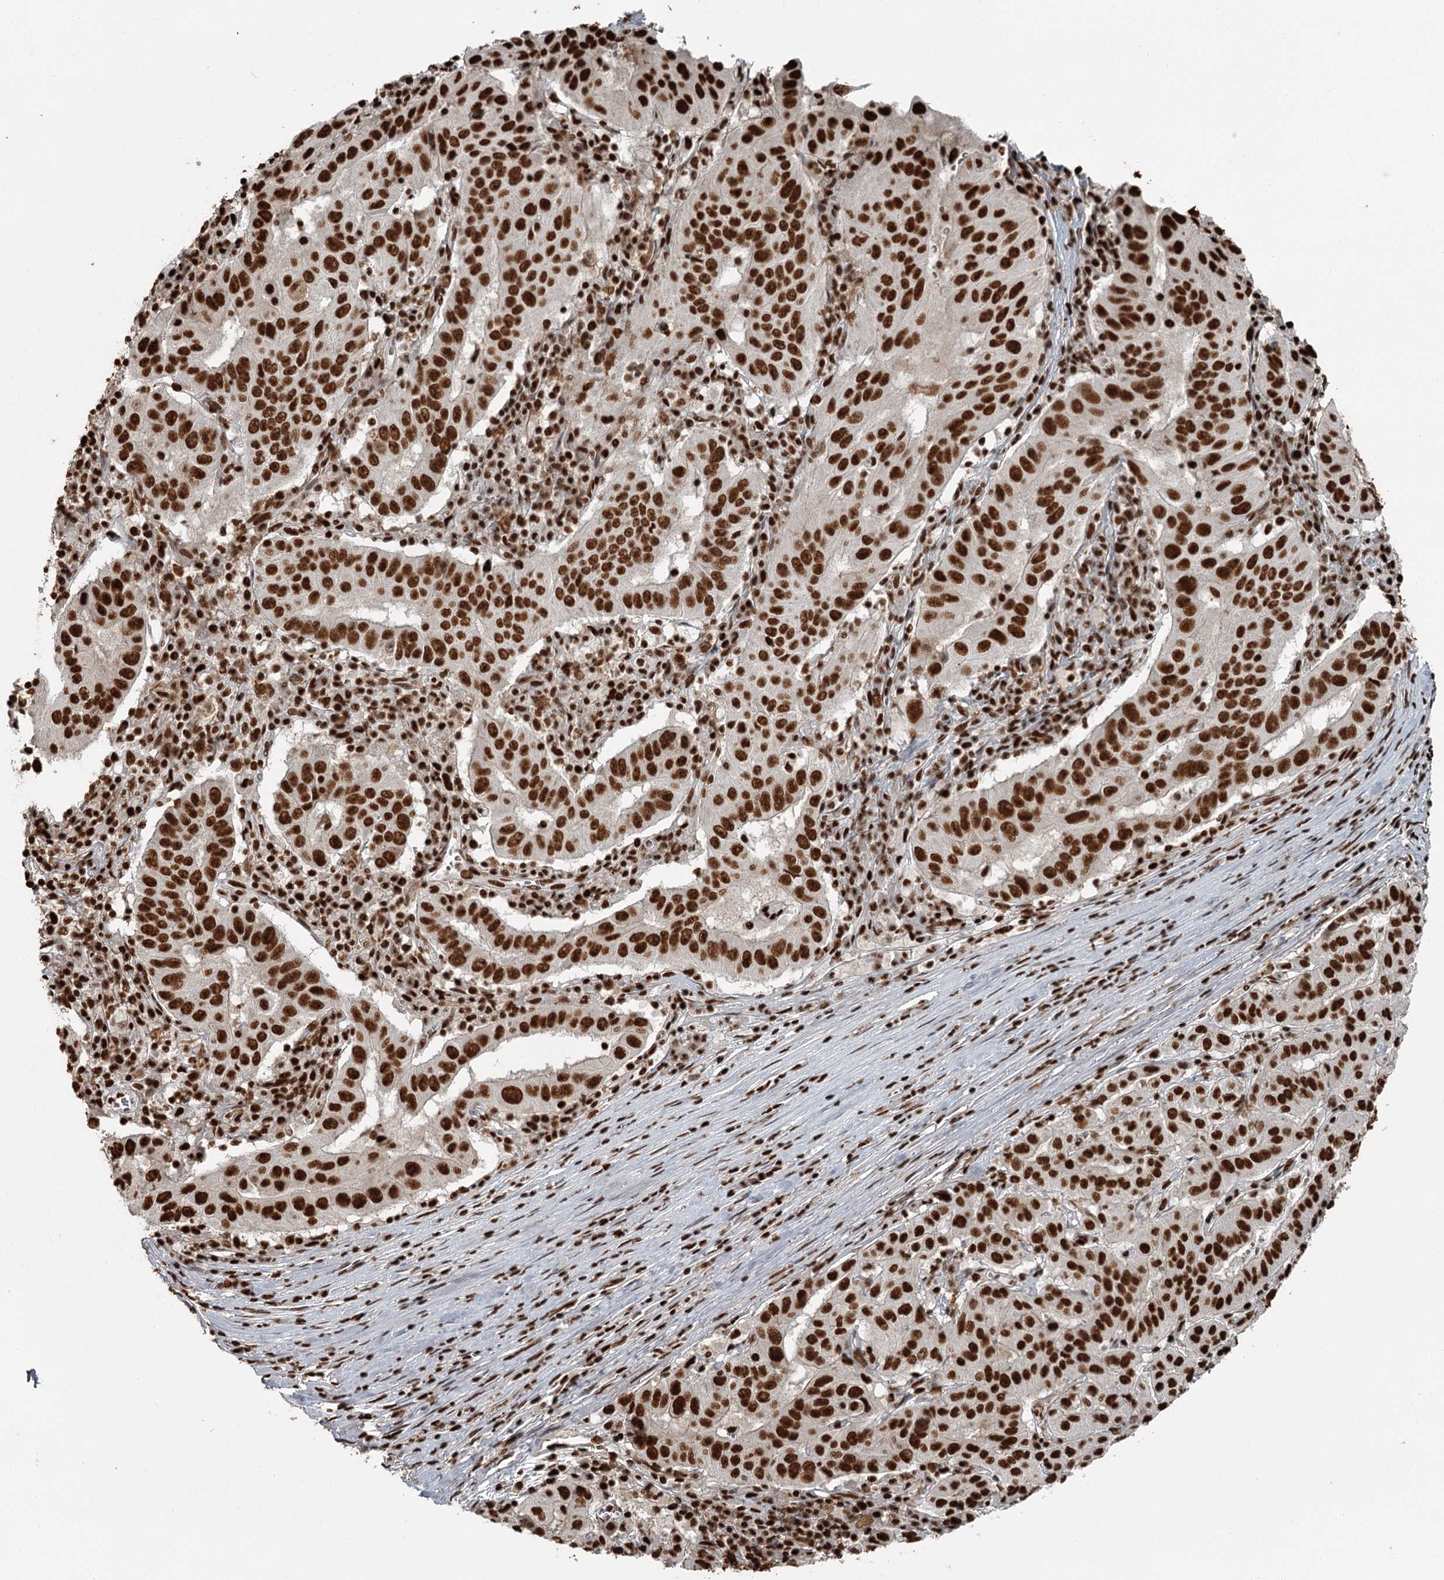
{"staining": {"intensity": "strong", "quantity": ">75%", "location": "nuclear"}, "tissue": "pancreatic cancer", "cell_type": "Tumor cells", "image_type": "cancer", "snomed": [{"axis": "morphology", "description": "Adenocarcinoma, NOS"}, {"axis": "topography", "description": "Pancreas"}], "caption": "Pancreatic cancer (adenocarcinoma) was stained to show a protein in brown. There is high levels of strong nuclear positivity in about >75% of tumor cells.", "gene": "RBBP7", "patient": {"sex": "male", "age": 63}}